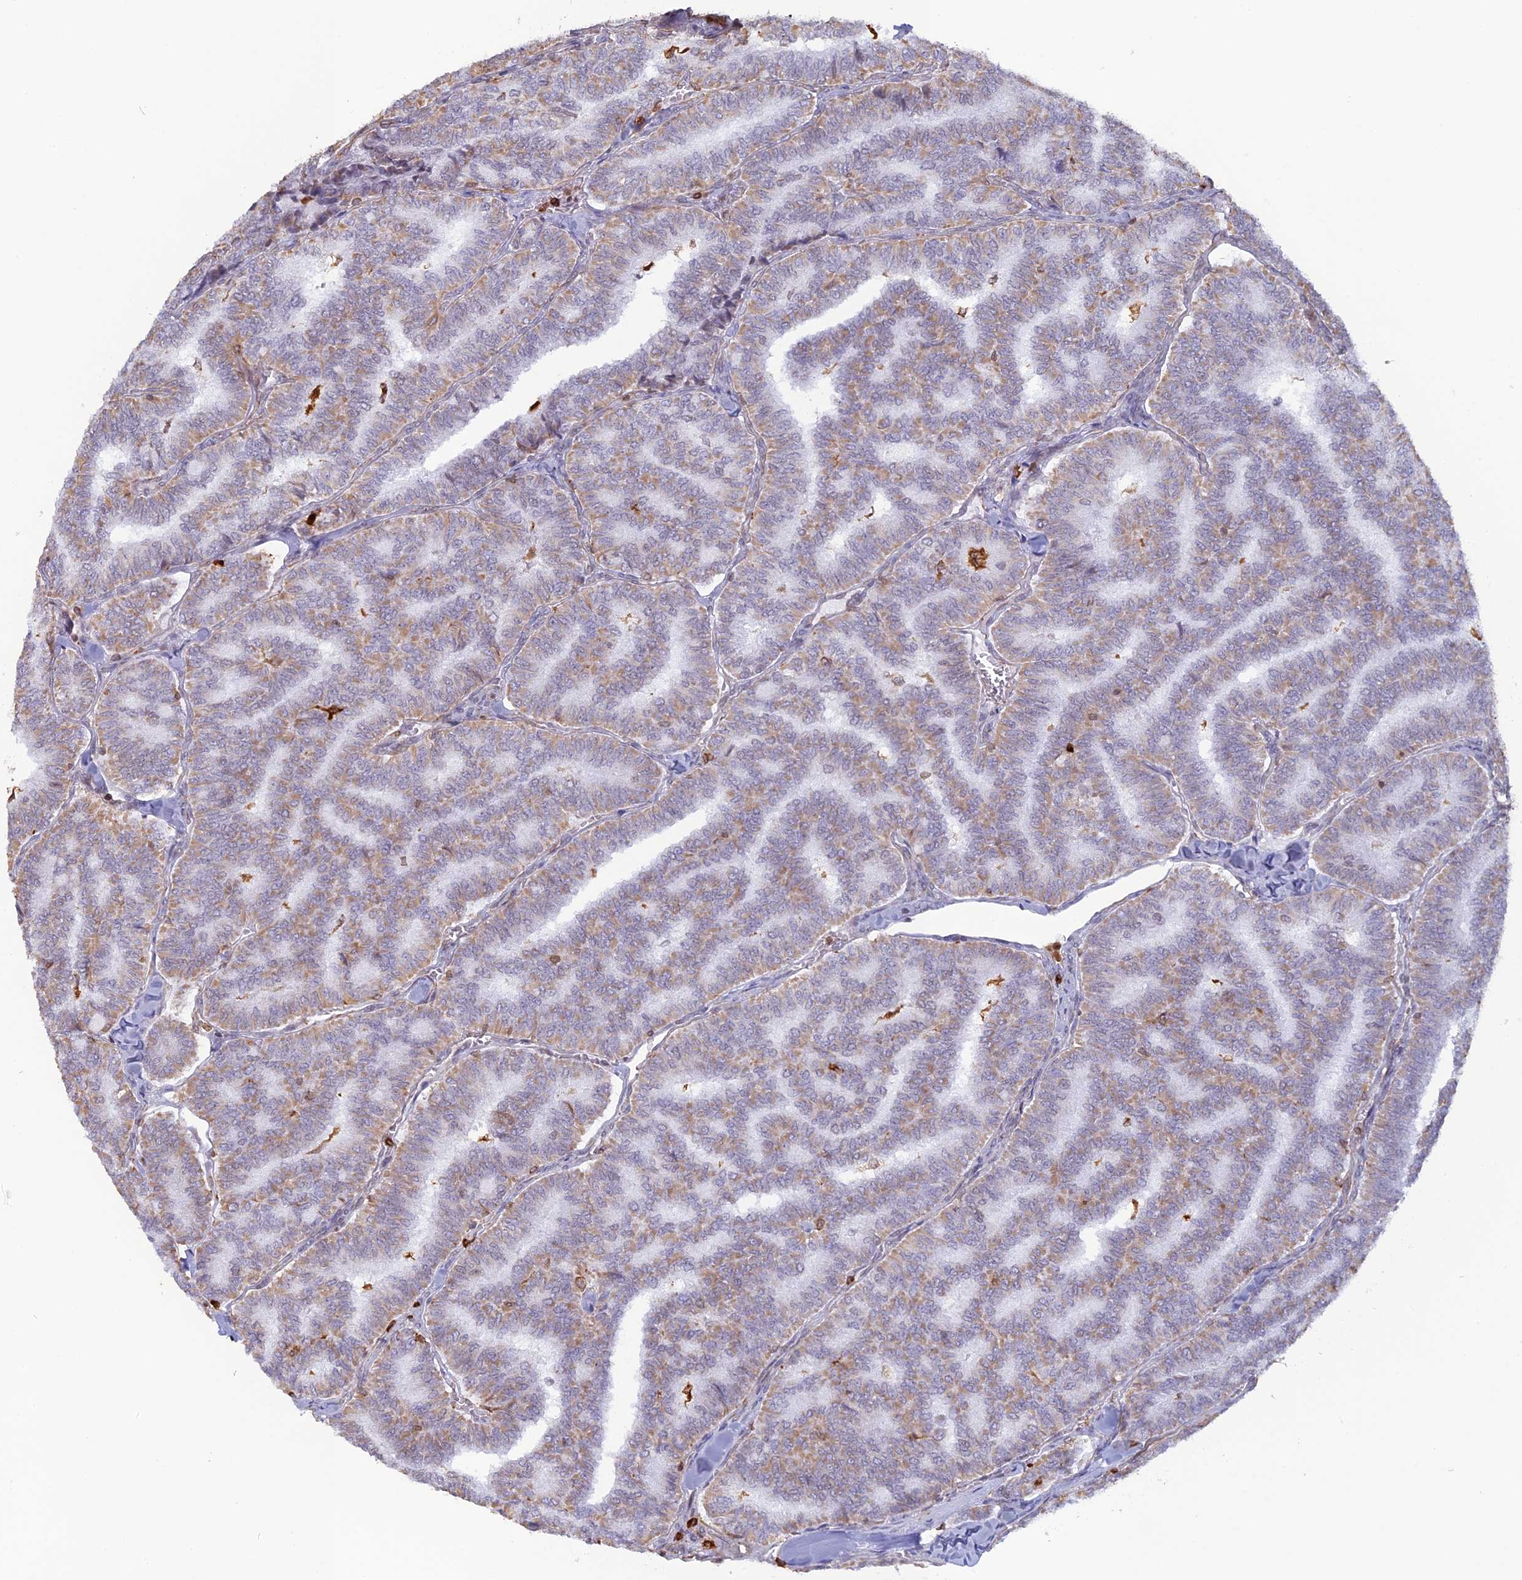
{"staining": {"intensity": "weak", "quantity": "25%-75%", "location": "cytoplasmic/membranous"}, "tissue": "thyroid cancer", "cell_type": "Tumor cells", "image_type": "cancer", "snomed": [{"axis": "morphology", "description": "Papillary adenocarcinoma, NOS"}, {"axis": "topography", "description": "Thyroid gland"}], "caption": "Immunohistochemical staining of papillary adenocarcinoma (thyroid) demonstrates low levels of weak cytoplasmic/membranous staining in approximately 25%-75% of tumor cells.", "gene": "APOBR", "patient": {"sex": "female", "age": 35}}